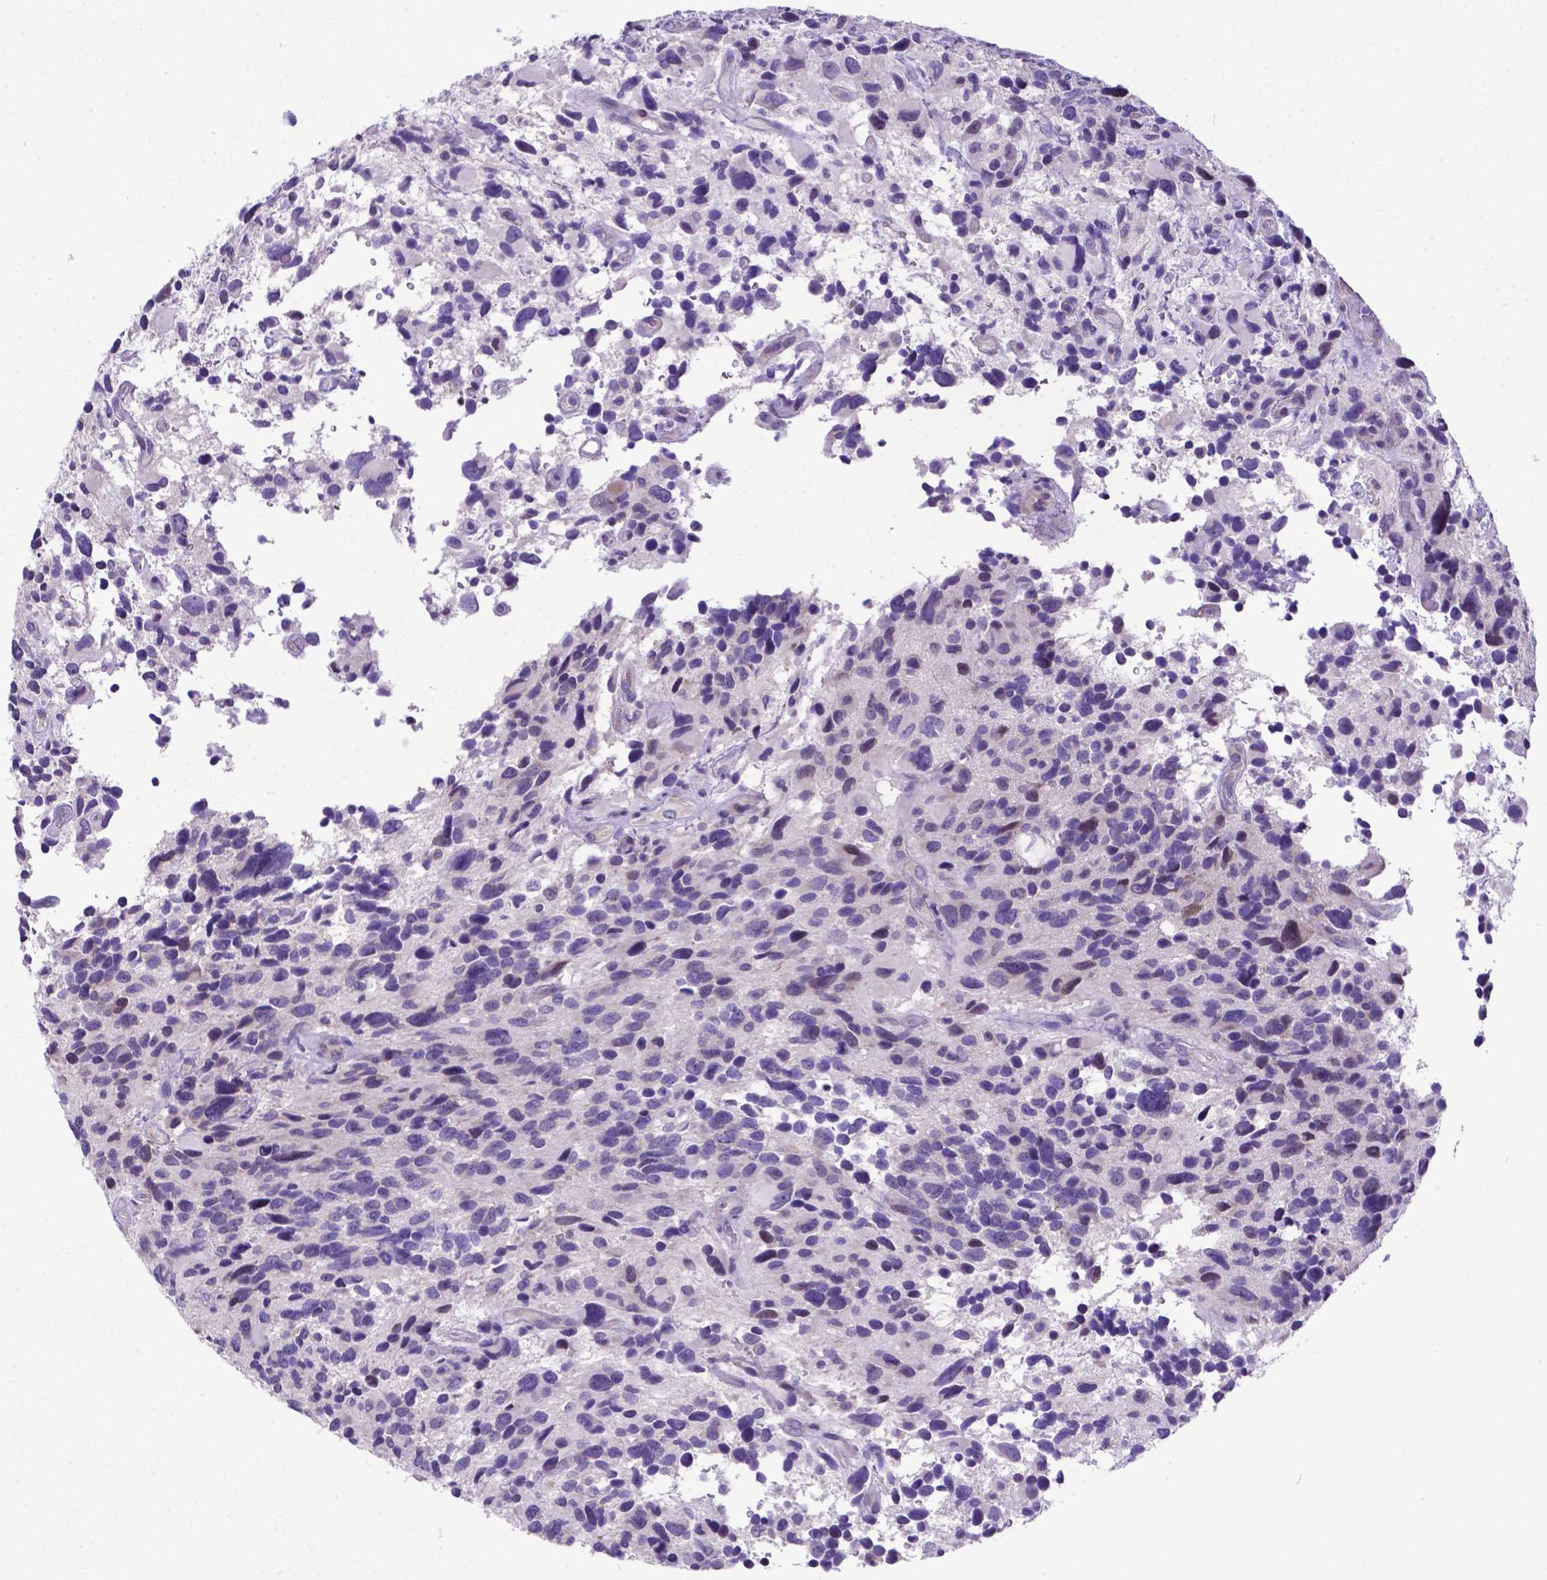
{"staining": {"intensity": "negative", "quantity": "none", "location": "none"}, "tissue": "glioma", "cell_type": "Tumor cells", "image_type": "cancer", "snomed": [{"axis": "morphology", "description": "Glioma, malignant, High grade"}, {"axis": "topography", "description": "Brain"}], "caption": "There is no significant staining in tumor cells of glioma.", "gene": "RPL6", "patient": {"sex": "male", "age": 46}}